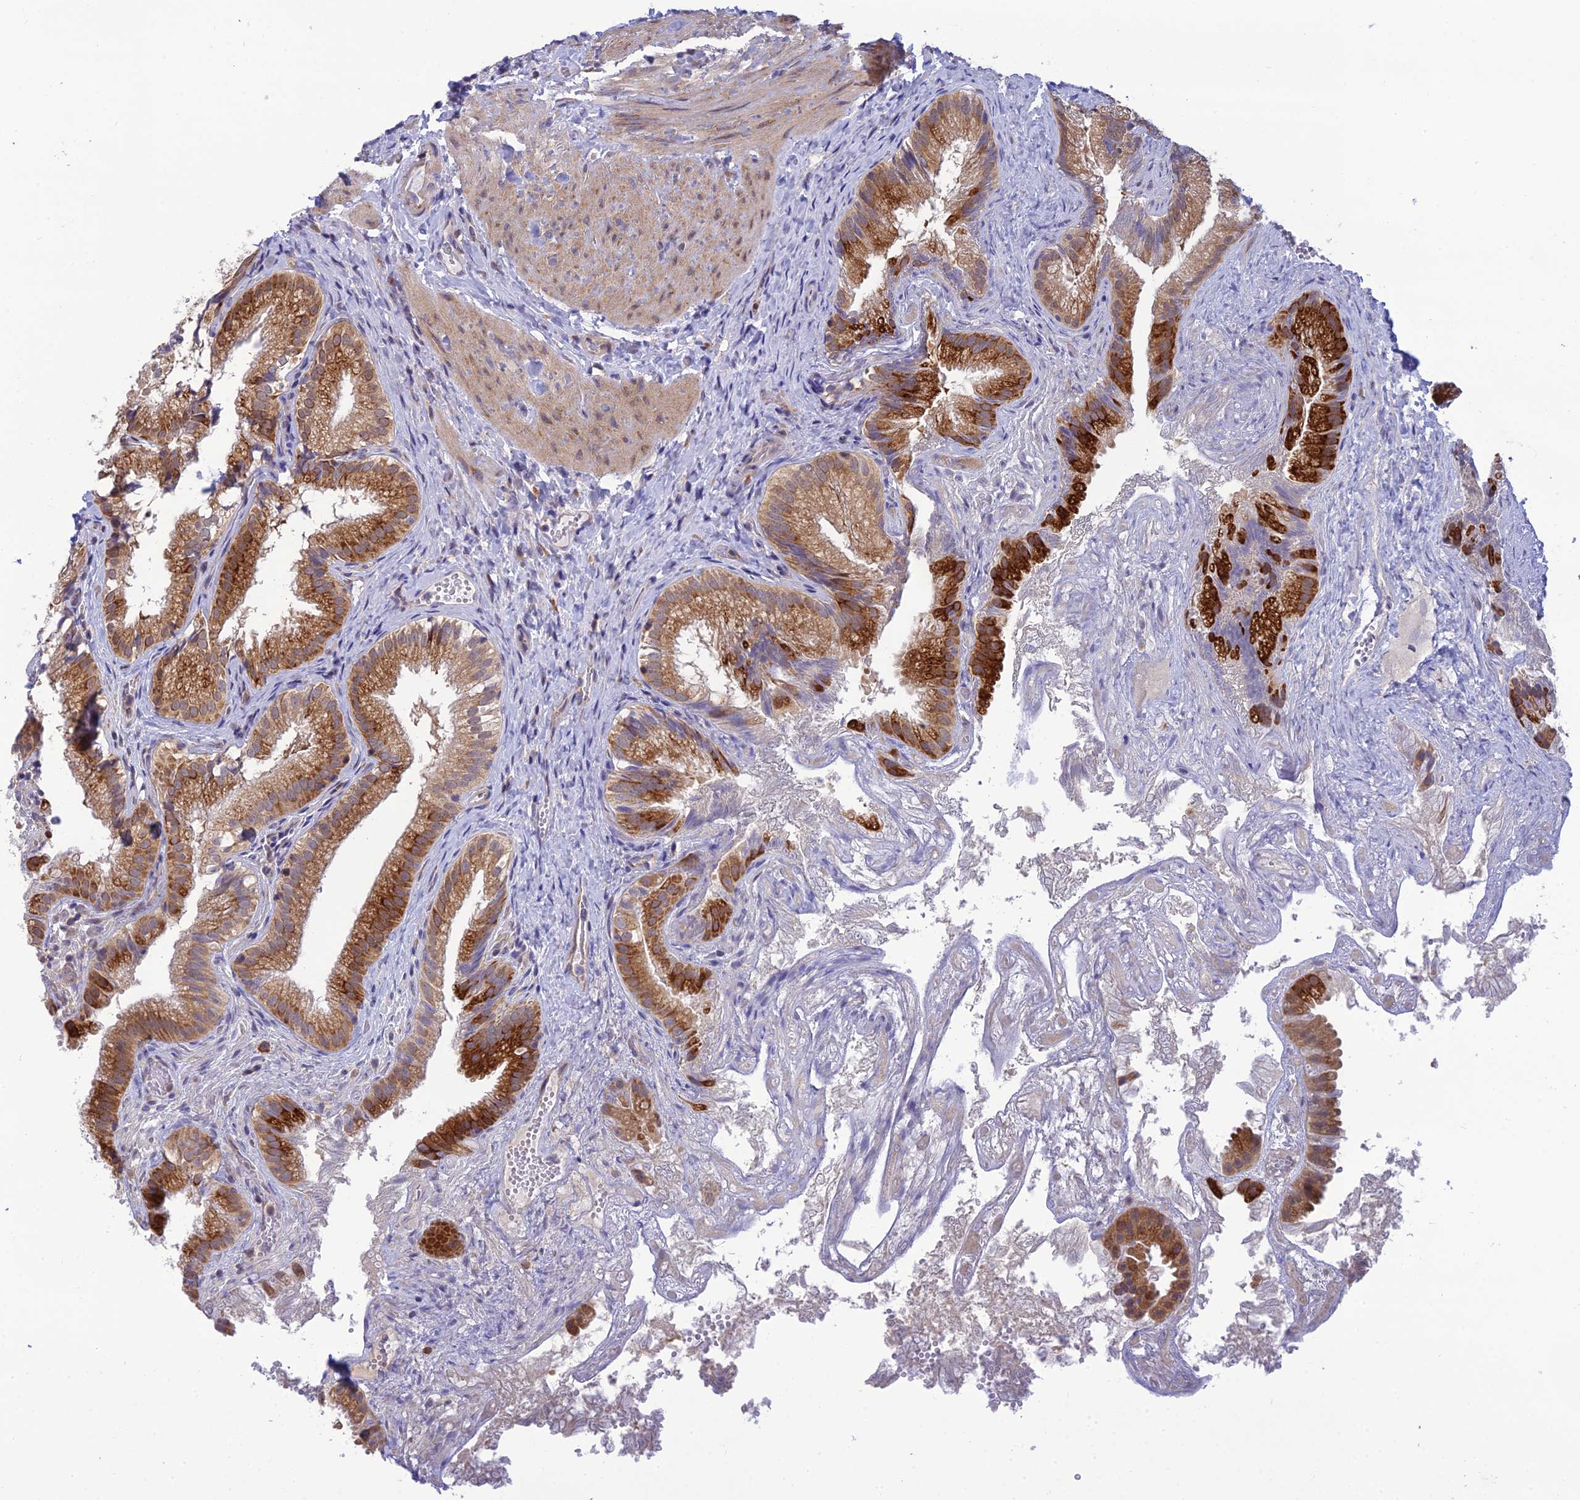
{"staining": {"intensity": "strong", "quantity": "25%-75%", "location": "cytoplasmic/membranous"}, "tissue": "gallbladder", "cell_type": "Glandular cells", "image_type": "normal", "snomed": [{"axis": "morphology", "description": "Normal tissue, NOS"}, {"axis": "topography", "description": "Gallbladder"}], "caption": "Protein staining reveals strong cytoplasmic/membranous expression in approximately 25%-75% of glandular cells in benign gallbladder. (DAB (3,3'-diaminobenzidine) IHC with brightfield microscopy, high magnification).", "gene": "CLCN7", "patient": {"sex": "female", "age": 30}}